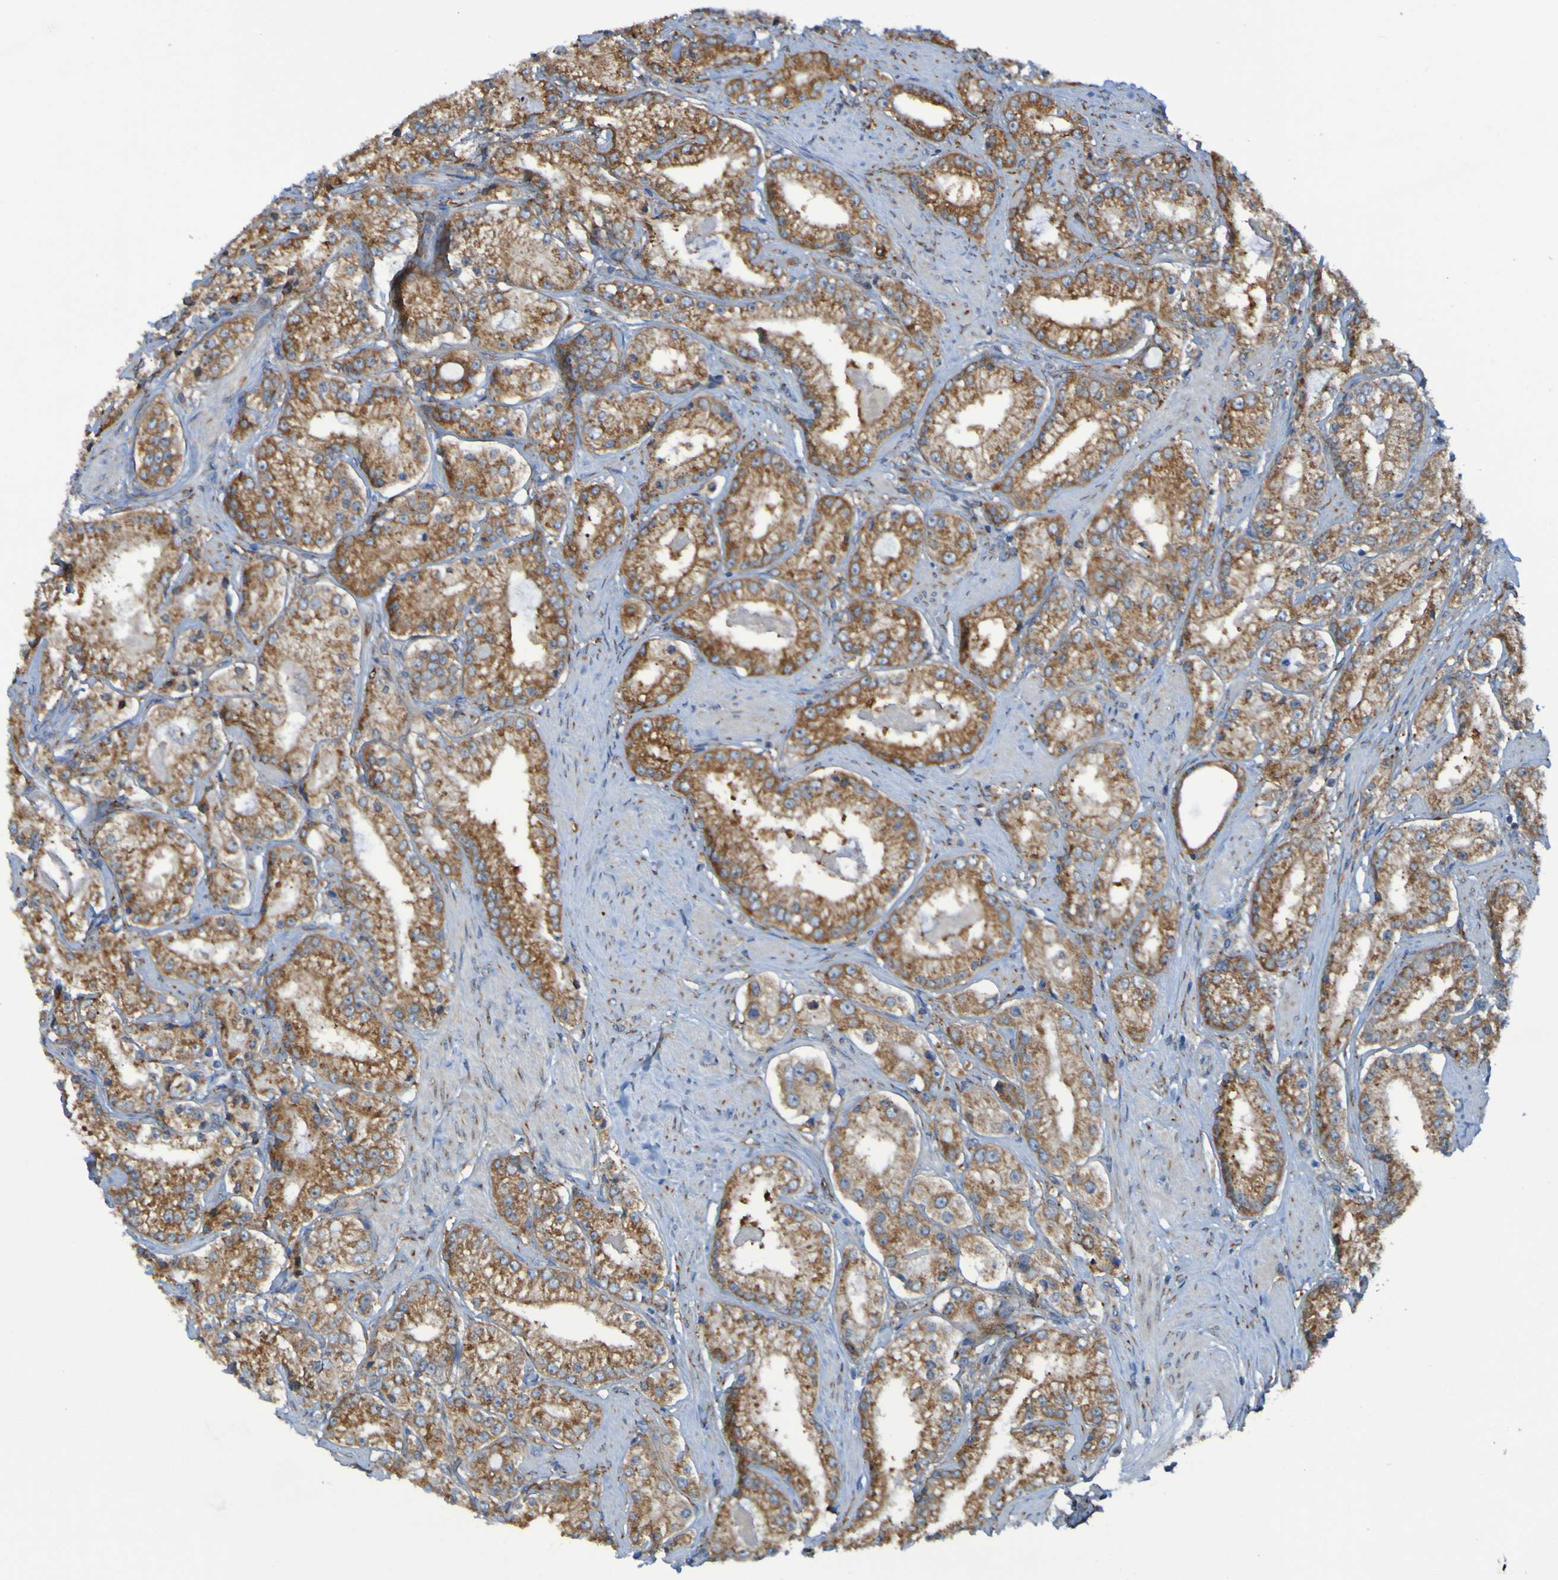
{"staining": {"intensity": "moderate", "quantity": ">75%", "location": "cytoplasmic/membranous"}, "tissue": "prostate cancer", "cell_type": "Tumor cells", "image_type": "cancer", "snomed": [{"axis": "morphology", "description": "Adenocarcinoma, Low grade"}, {"axis": "topography", "description": "Prostate"}], "caption": "Human prostate adenocarcinoma (low-grade) stained with a brown dye exhibits moderate cytoplasmic/membranous positive positivity in approximately >75% of tumor cells.", "gene": "FKBP3", "patient": {"sex": "male", "age": 63}}